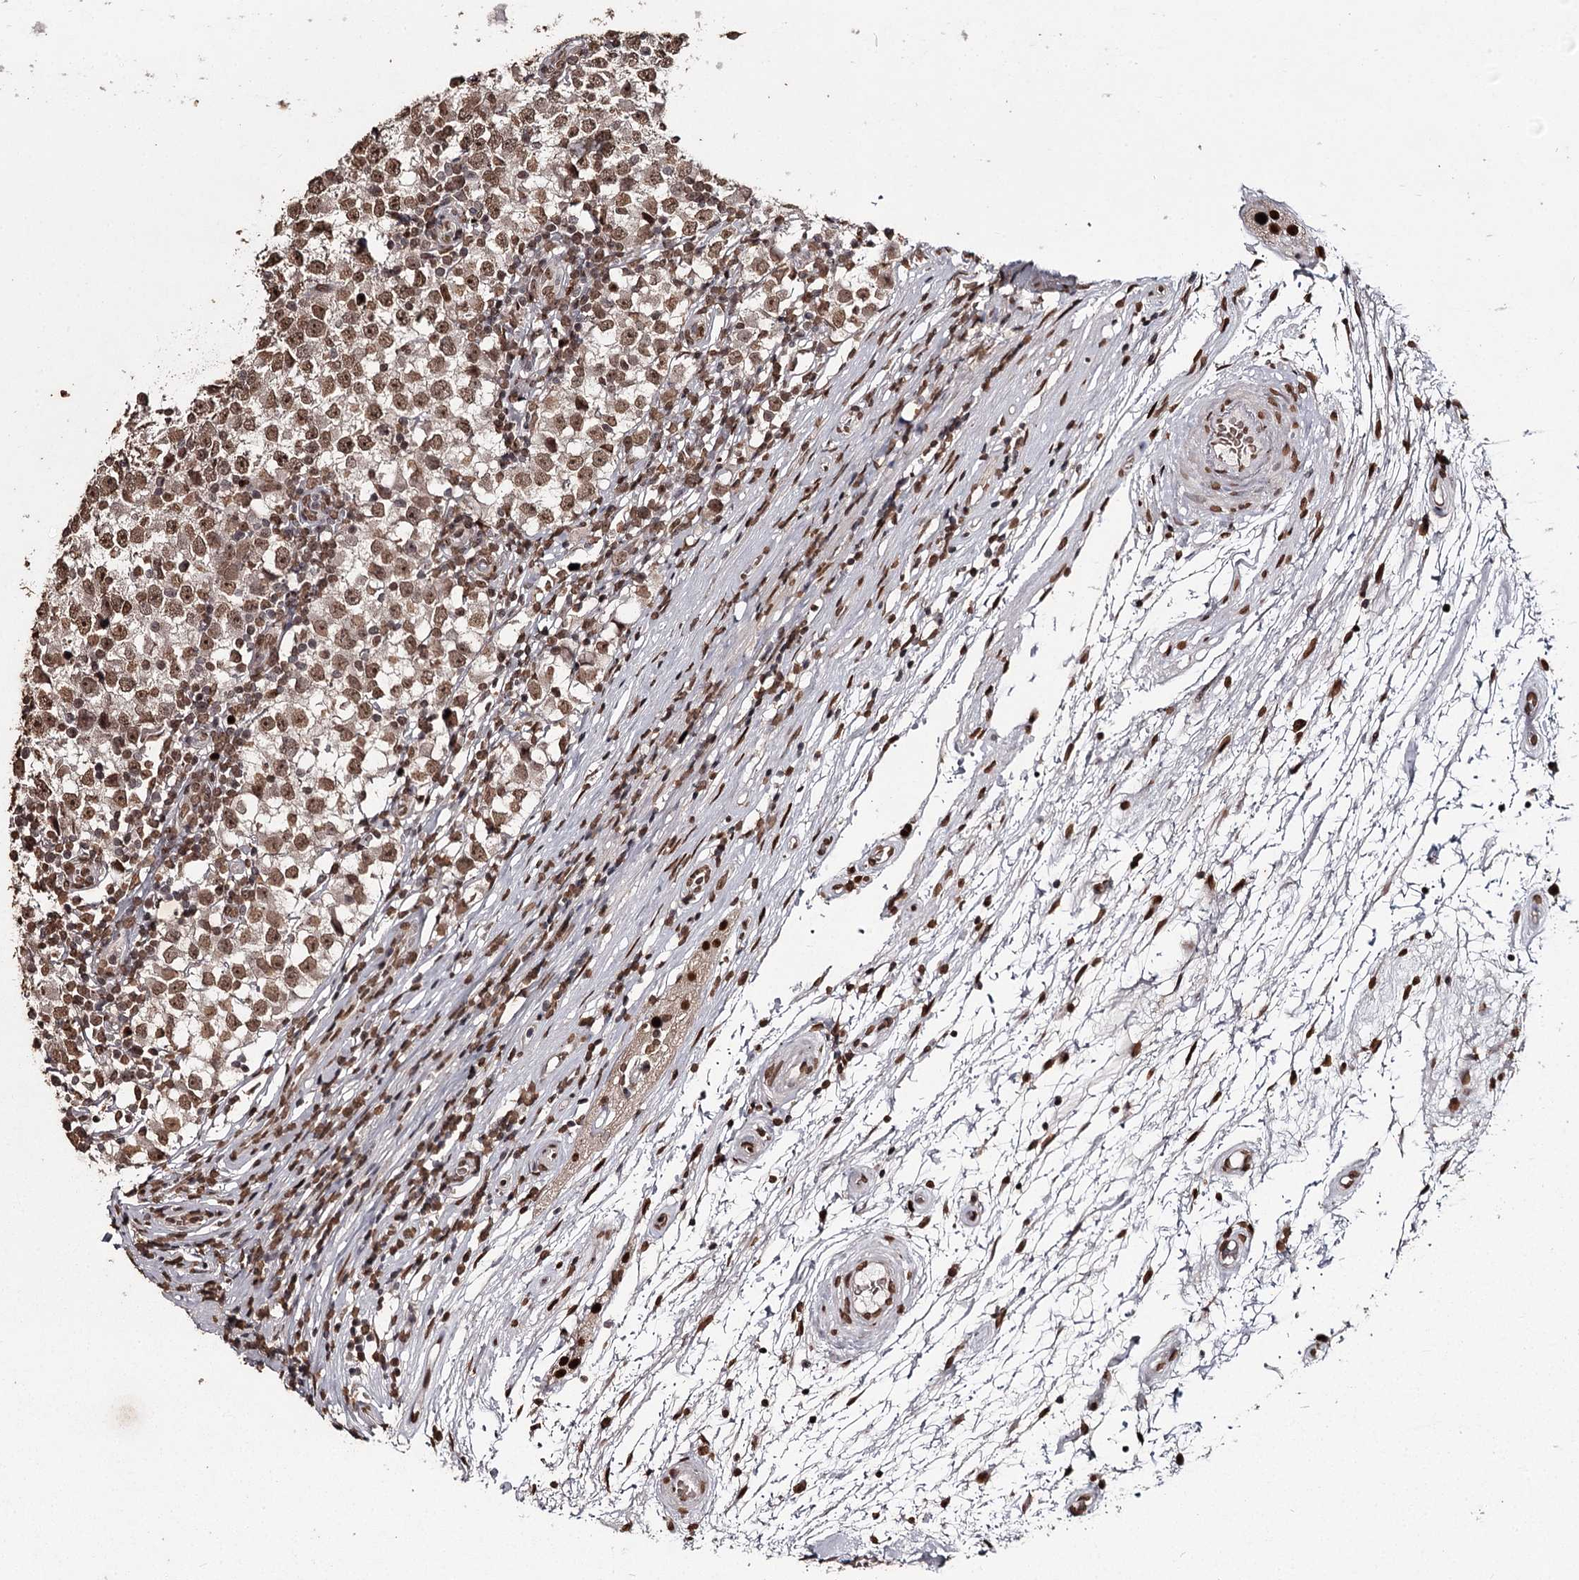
{"staining": {"intensity": "moderate", "quantity": ">75%", "location": "nuclear"}, "tissue": "testis cancer", "cell_type": "Tumor cells", "image_type": "cancer", "snomed": [{"axis": "morphology", "description": "Seminoma, NOS"}, {"axis": "topography", "description": "Testis"}], "caption": "Testis seminoma stained with IHC displays moderate nuclear expression in approximately >75% of tumor cells. The staining is performed using DAB (3,3'-diaminobenzidine) brown chromogen to label protein expression. The nuclei are counter-stained blue using hematoxylin.", "gene": "THYN1", "patient": {"sex": "male", "age": 65}}